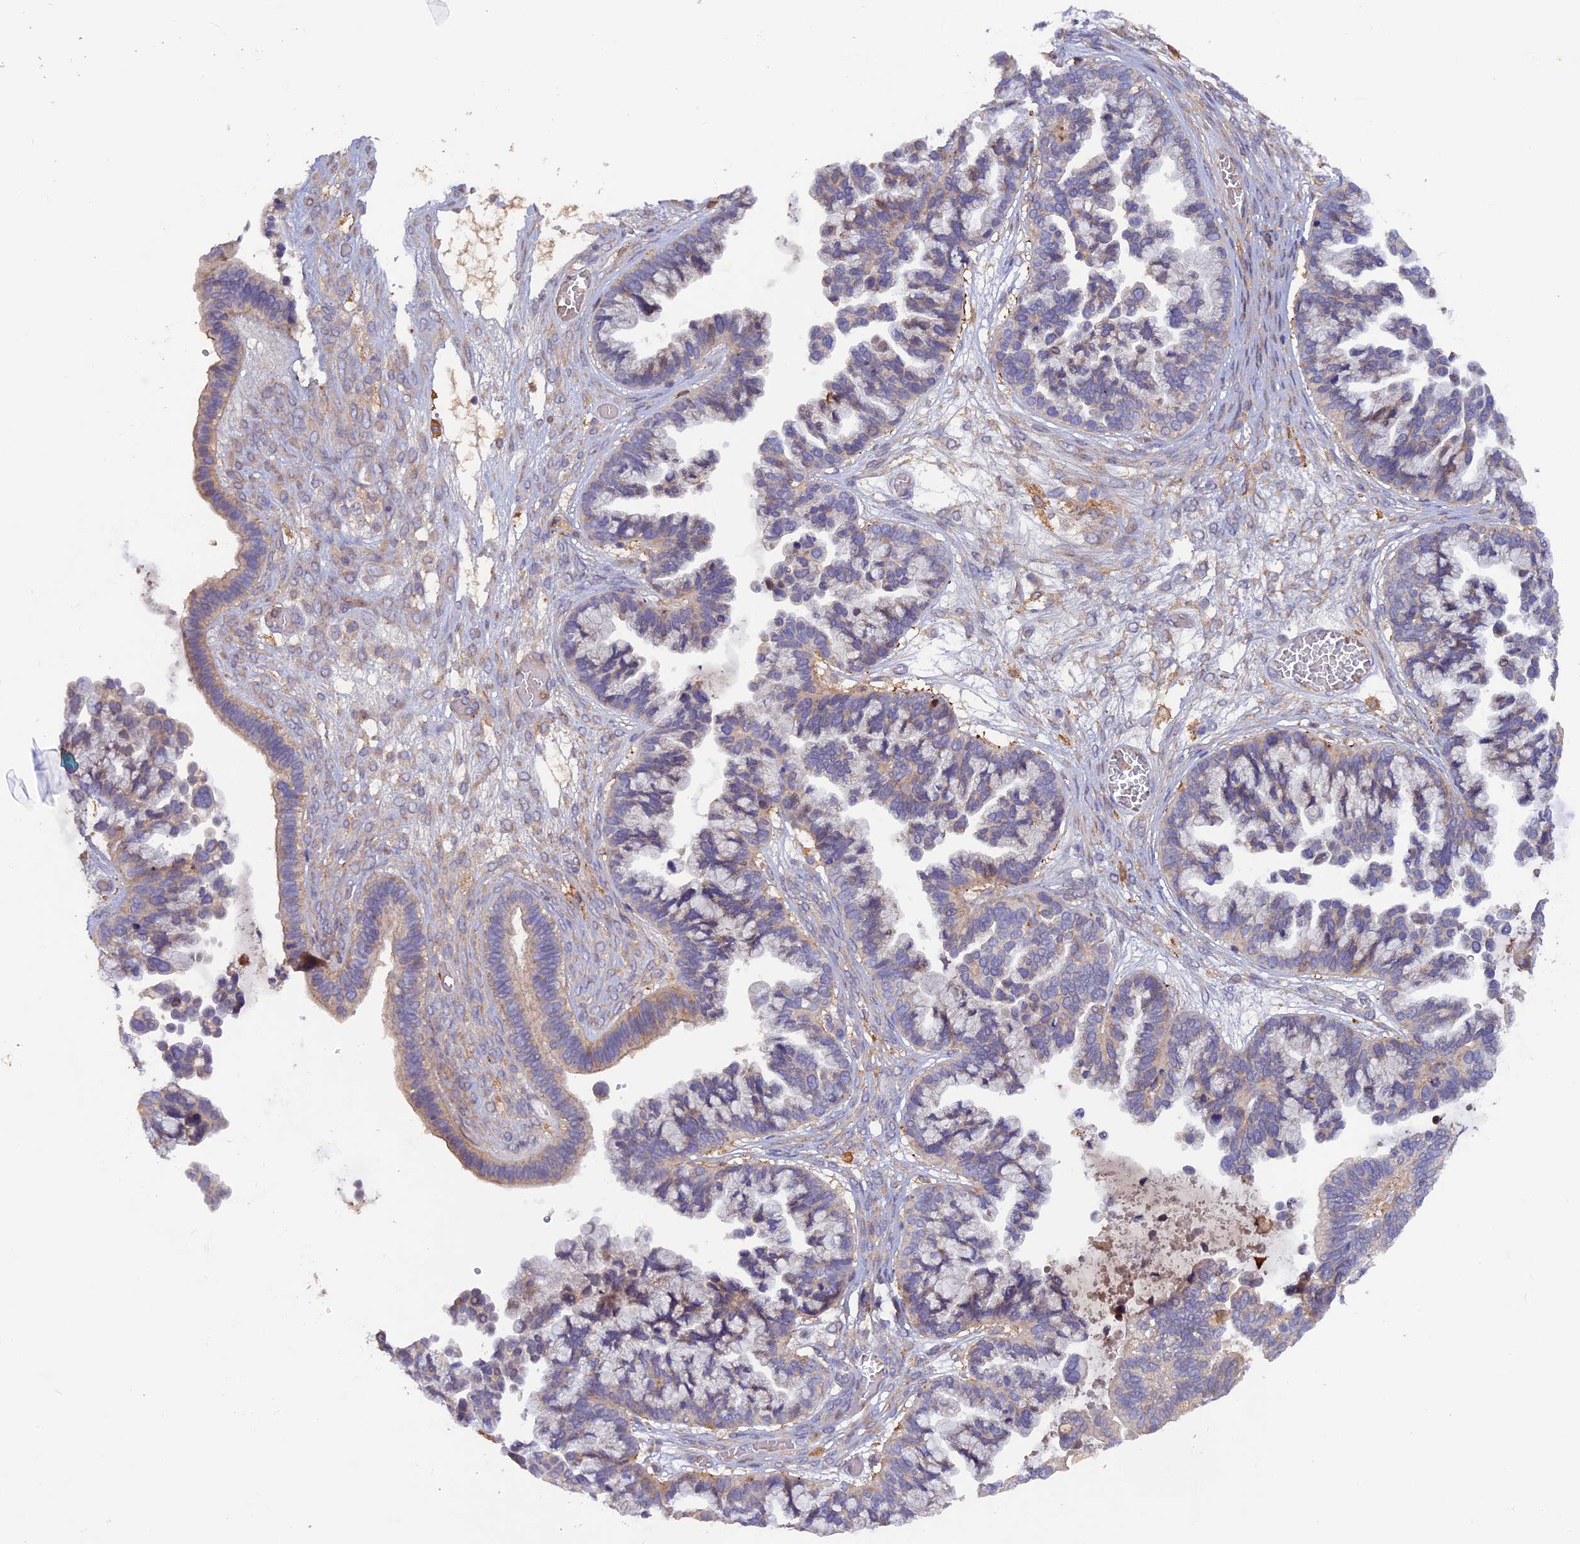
{"staining": {"intensity": "weak", "quantity": "25%-75%", "location": "cytoplasmic/membranous"}, "tissue": "ovarian cancer", "cell_type": "Tumor cells", "image_type": "cancer", "snomed": [{"axis": "morphology", "description": "Cystadenocarcinoma, serous, NOS"}, {"axis": "topography", "description": "Ovary"}], "caption": "IHC histopathology image of neoplastic tissue: human ovarian cancer (serous cystadenocarcinoma) stained using immunohistochemistry displays low levels of weak protein expression localized specifically in the cytoplasmic/membranous of tumor cells, appearing as a cytoplasmic/membranous brown color.", "gene": "FERMT1", "patient": {"sex": "female", "age": 56}}